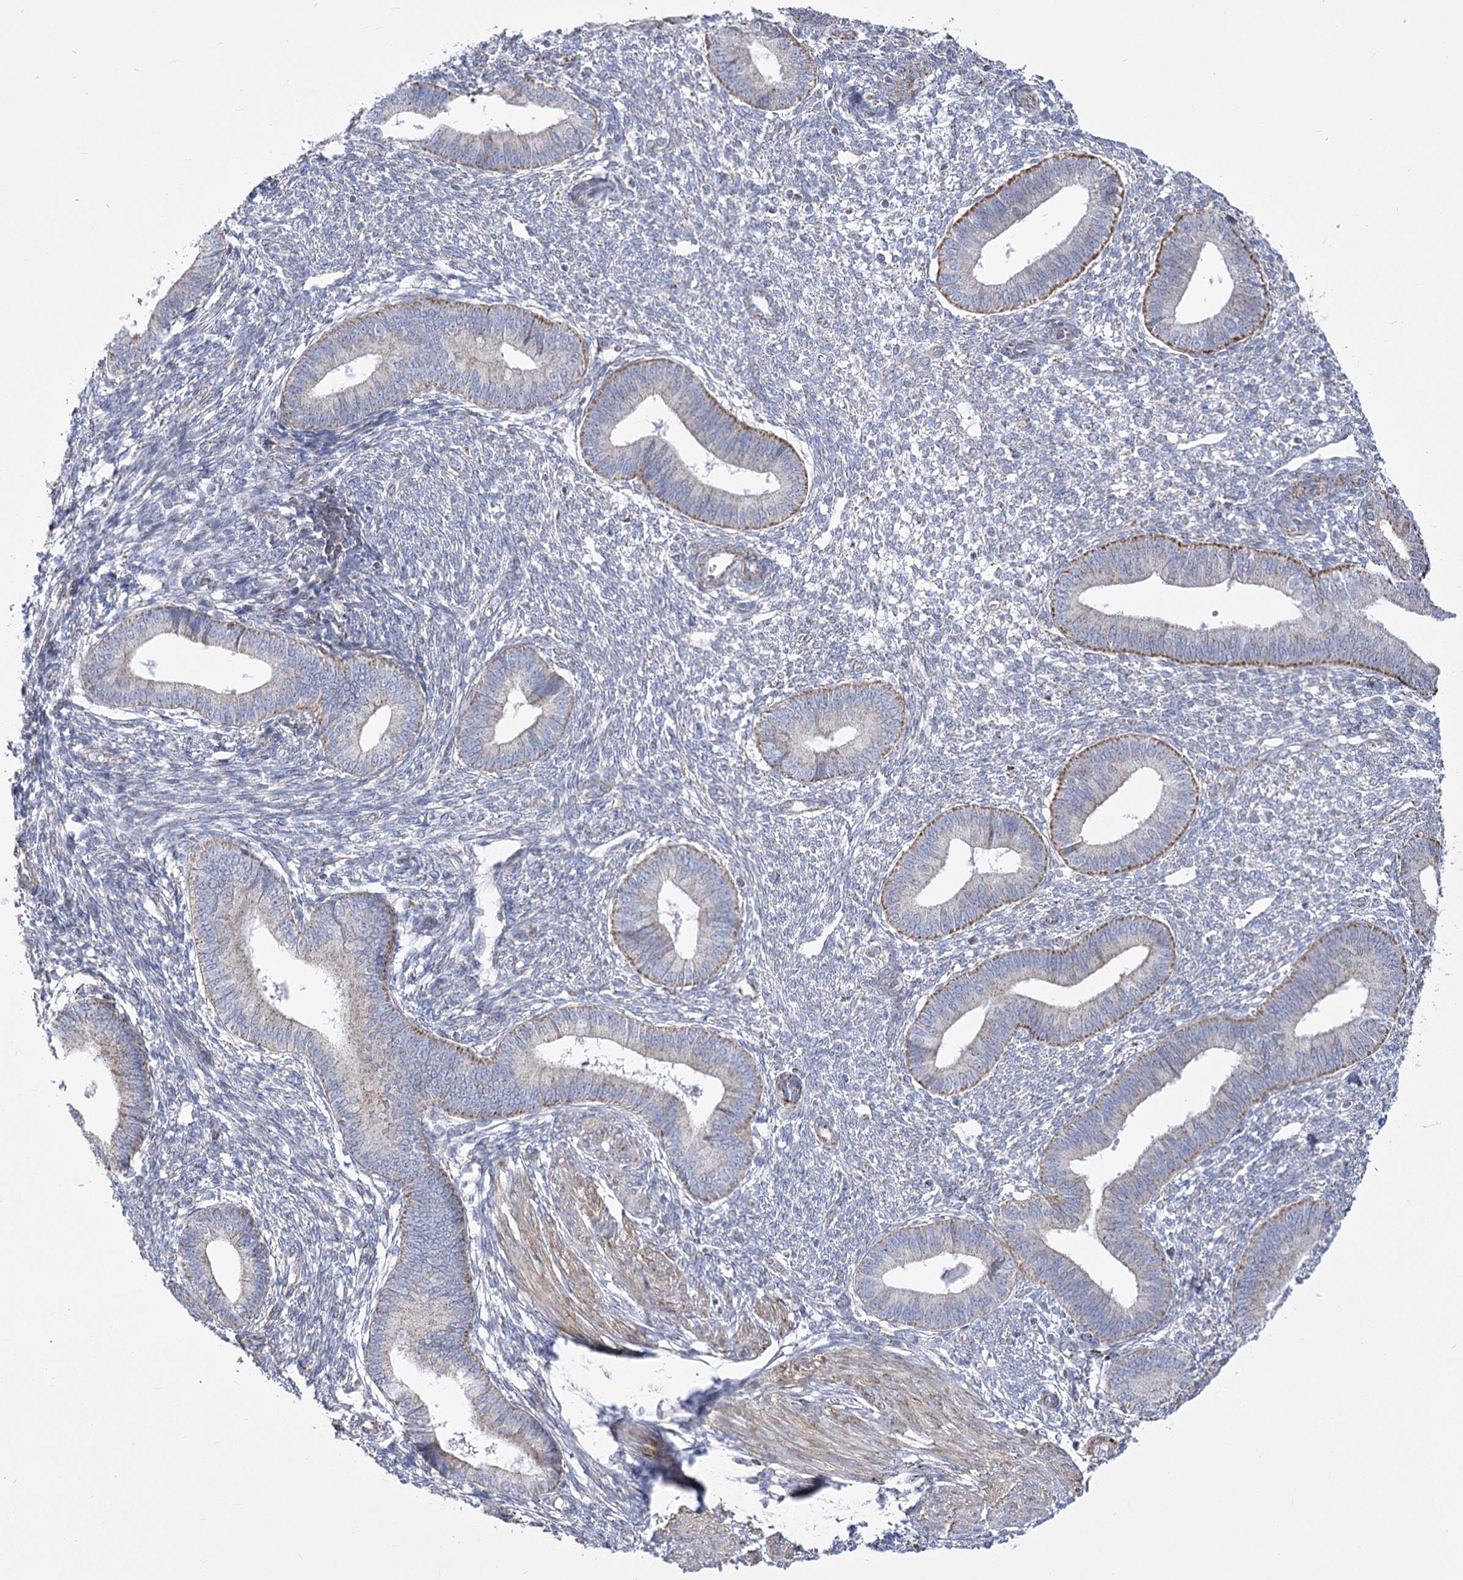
{"staining": {"intensity": "negative", "quantity": "none", "location": "none"}, "tissue": "endometrium", "cell_type": "Cells in endometrial stroma", "image_type": "normal", "snomed": [{"axis": "morphology", "description": "Normal tissue, NOS"}, {"axis": "topography", "description": "Endometrium"}], "caption": "The histopathology image shows no significant staining in cells in endometrial stroma of endometrium.", "gene": "PDHB", "patient": {"sex": "female", "age": 46}}